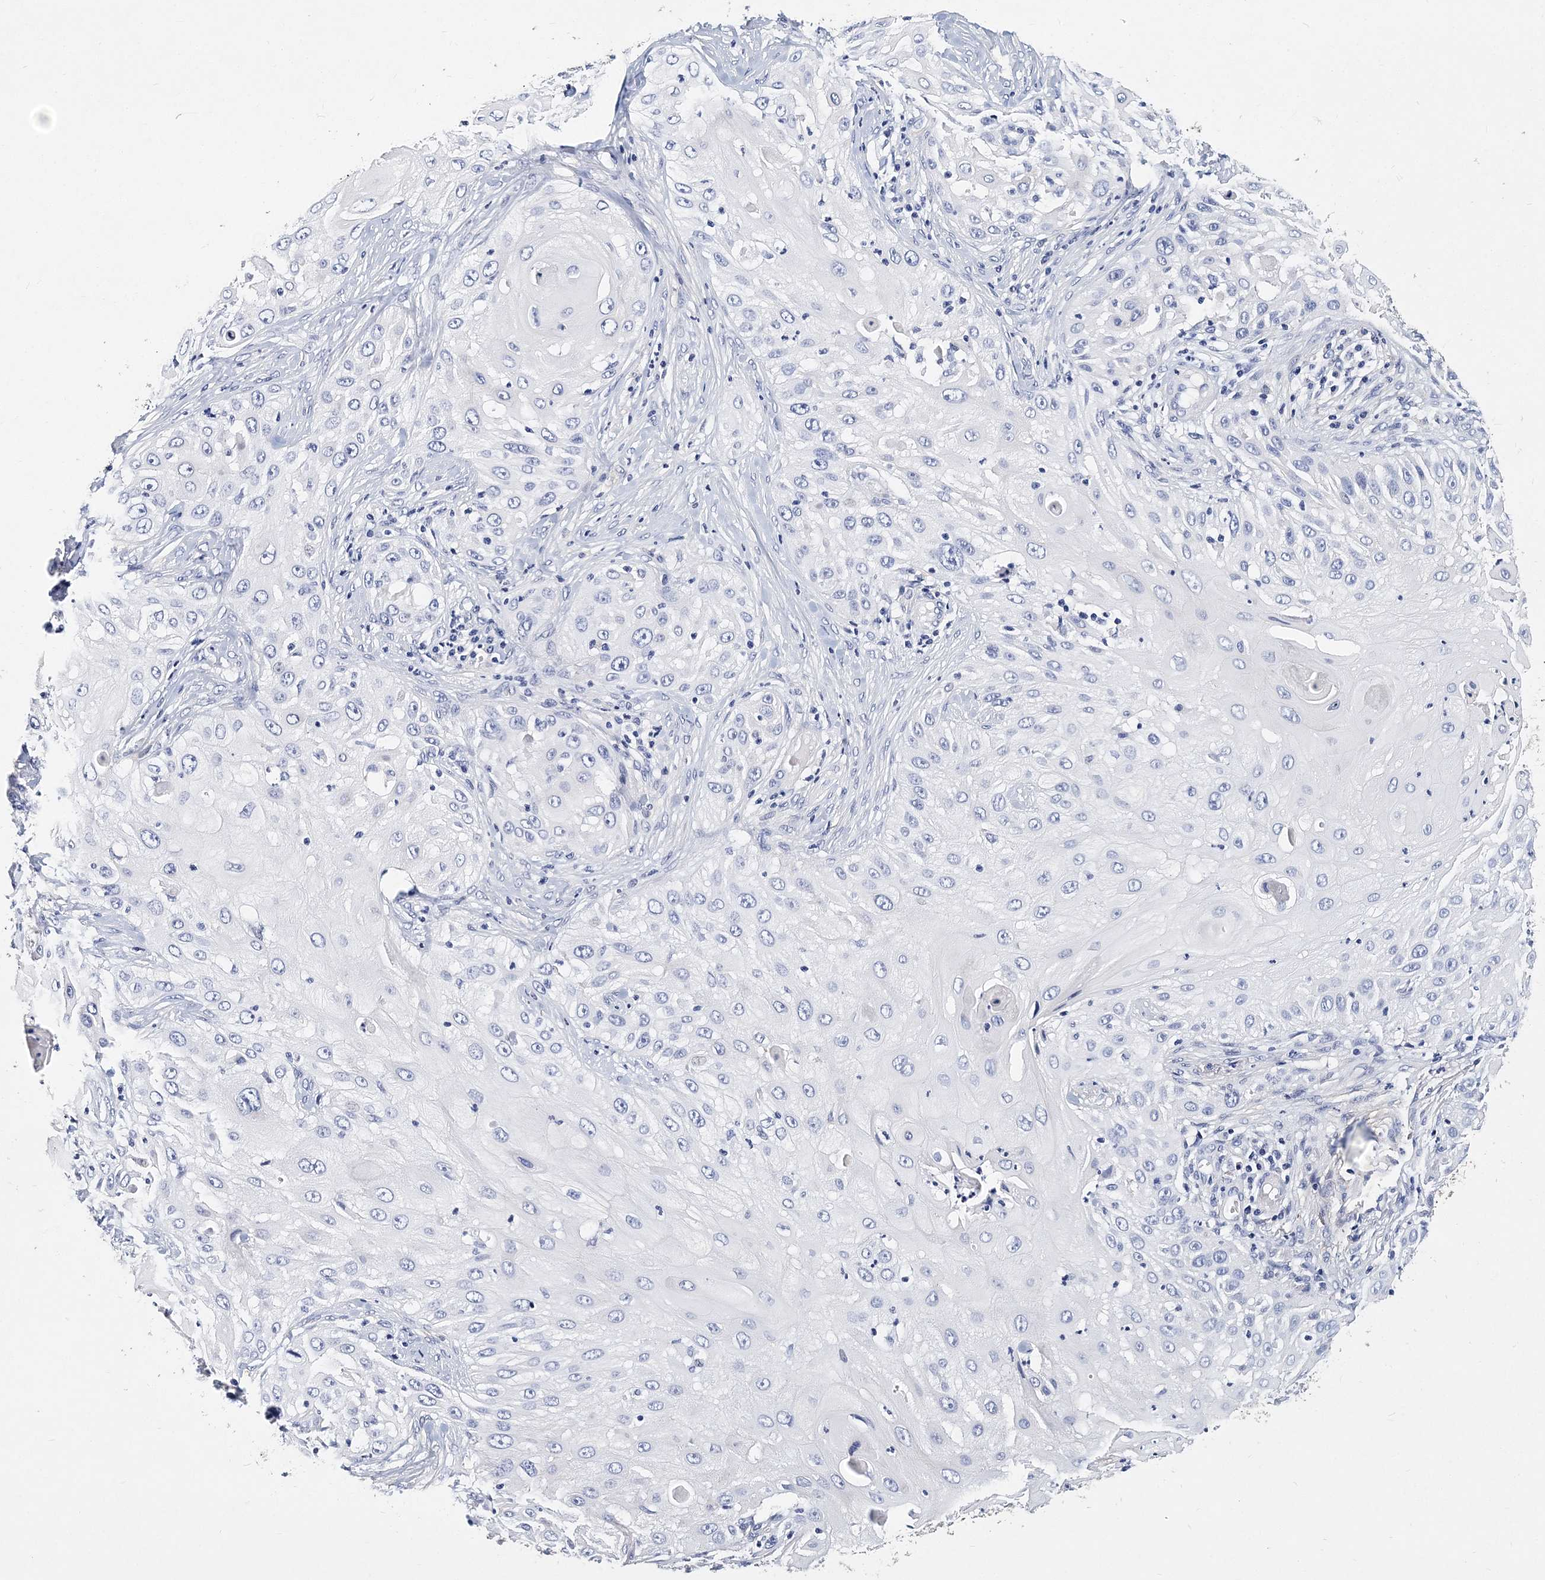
{"staining": {"intensity": "negative", "quantity": "none", "location": "none"}, "tissue": "skin cancer", "cell_type": "Tumor cells", "image_type": "cancer", "snomed": [{"axis": "morphology", "description": "Squamous cell carcinoma, NOS"}, {"axis": "topography", "description": "Skin"}], "caption": "IHC photomicrograph of skin cancer (squamous cell carcinoma) stained for a protein (brown), which shows no positivity in tumor cells.", "gene": "ITGA2B", "patient": {"sex": "female", "age": 44}}